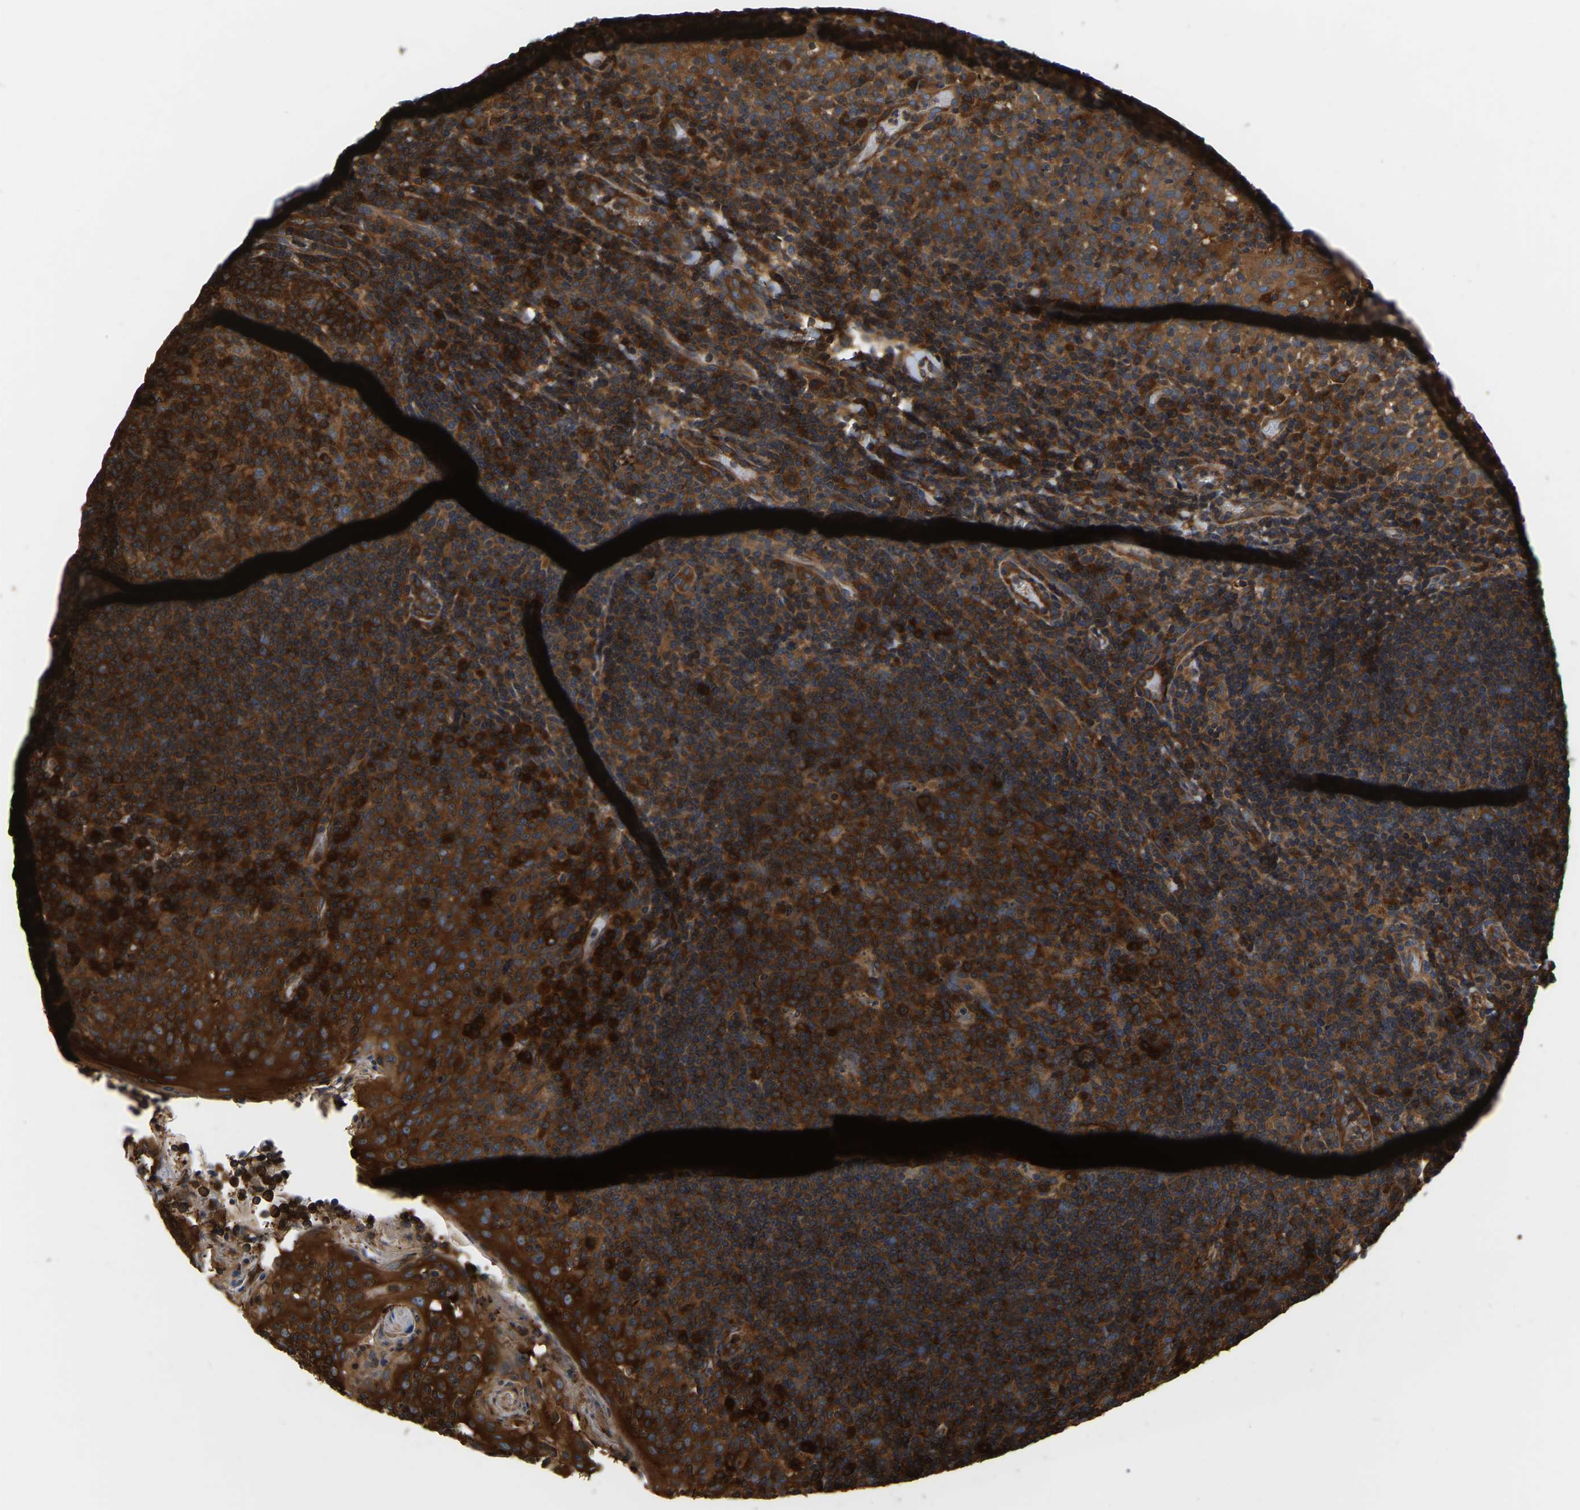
{"staining": {"intensity": "strong", "quantity": ">75%", "location": "cytoplasmic/membranous"}, "tissue": "tonsil", "cell_type": "Germinal center cells", "image_type": "normal", "snomed": [{"axis": "morphology", "description": "Normal tissue, NOS"}, {"axis": "topography", "description": "Tonsil"}], "caption": "High-magnification brightfield microscopy of normal tonsil stained with DAB (brown) and counterstained with hematoxylin (blue). germinal center cells exhibit strong cytoplasmic/membranous expression is present in approximately>75% of cells. The staining was performed using DAB (3,3'-diaminobenzidine) to visualize the protein expression in brown, while the nuclei were stained in blue with hematoxylin (Magnification: 20x).", "gene": "GARS1", "patient": {"sex": "female", "age": 19}}